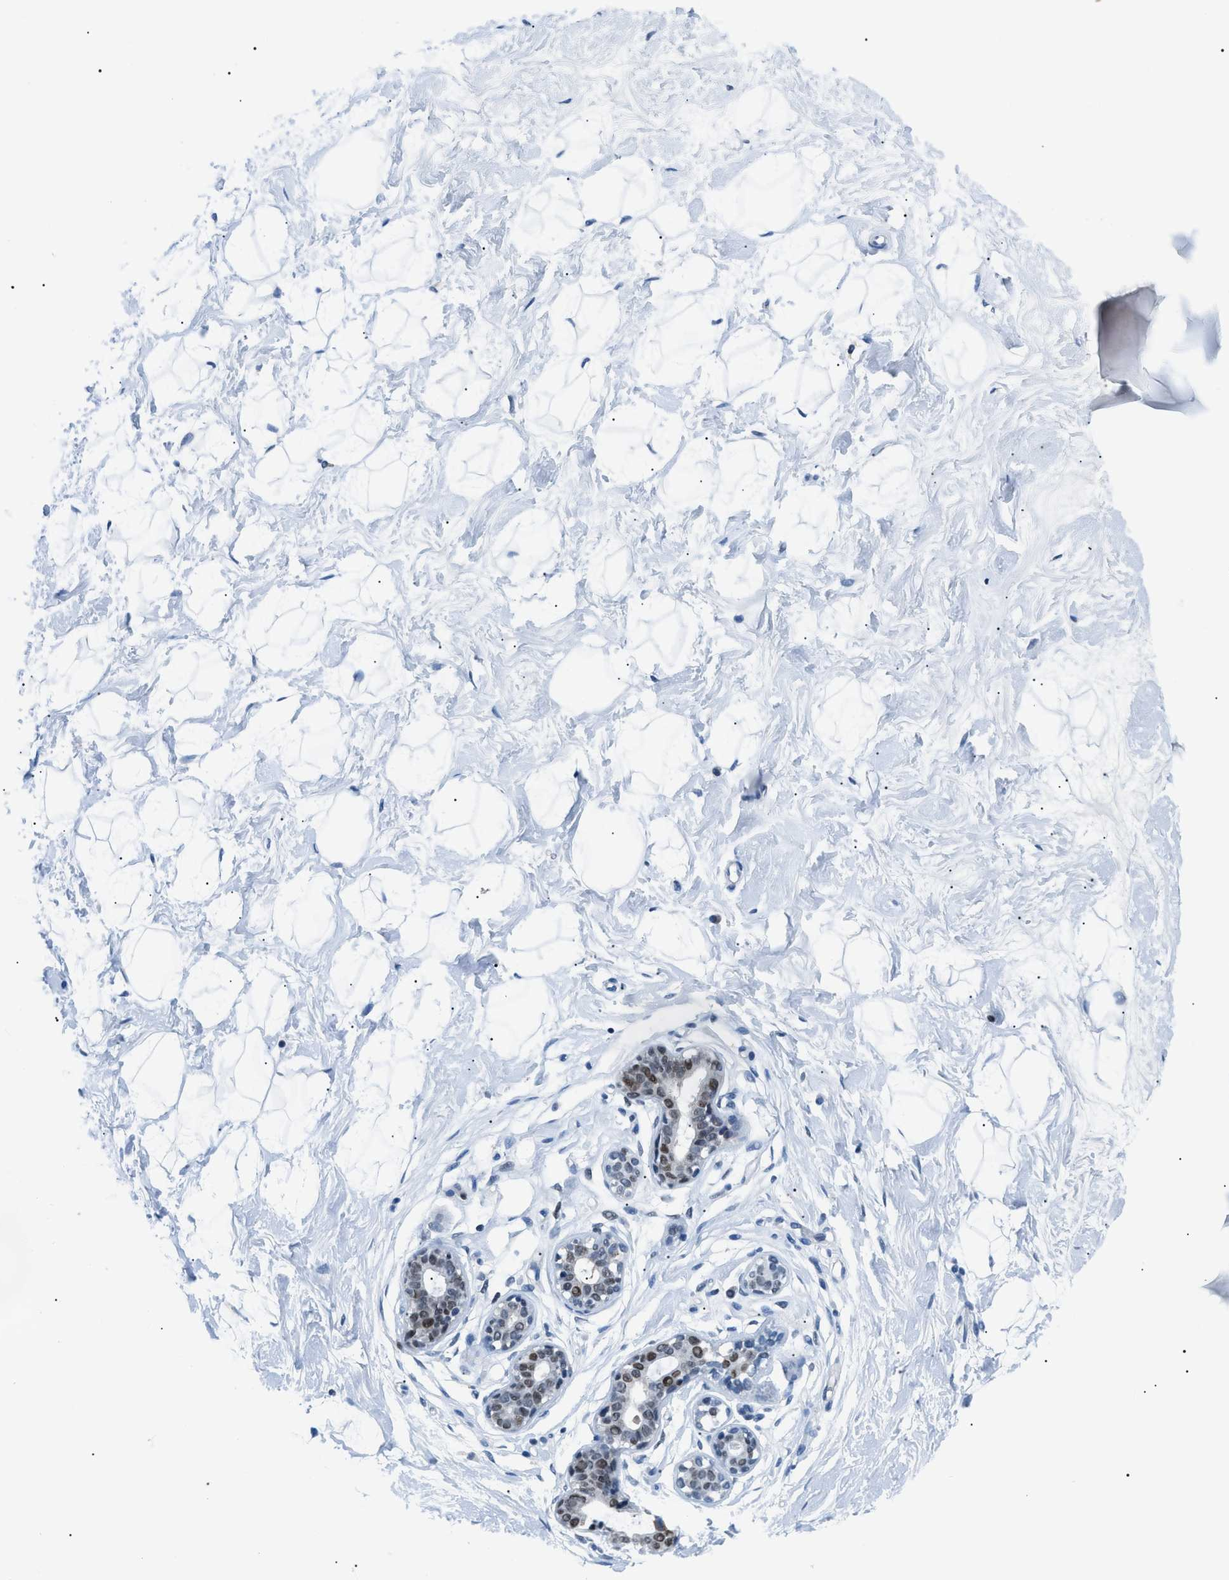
{"staining": {"intensity": "negative", "quantity": "none", "location": "none"}, "tissue": "breast", "cell_type": "Adipocytes", "image_type": "normal", "snomed": [{"axis": "morphology", "description": "Normal tissue, NOS"}, {"axis": "topography", "description": "Breast"}], "caption": "Immunohistochemistry (IHC) image of benign human breast stained for a protein (brown), which reveals no staining in adipocytes.", "gene": "SMARCC1", "patient": {"sex": "female", "age": 23}}